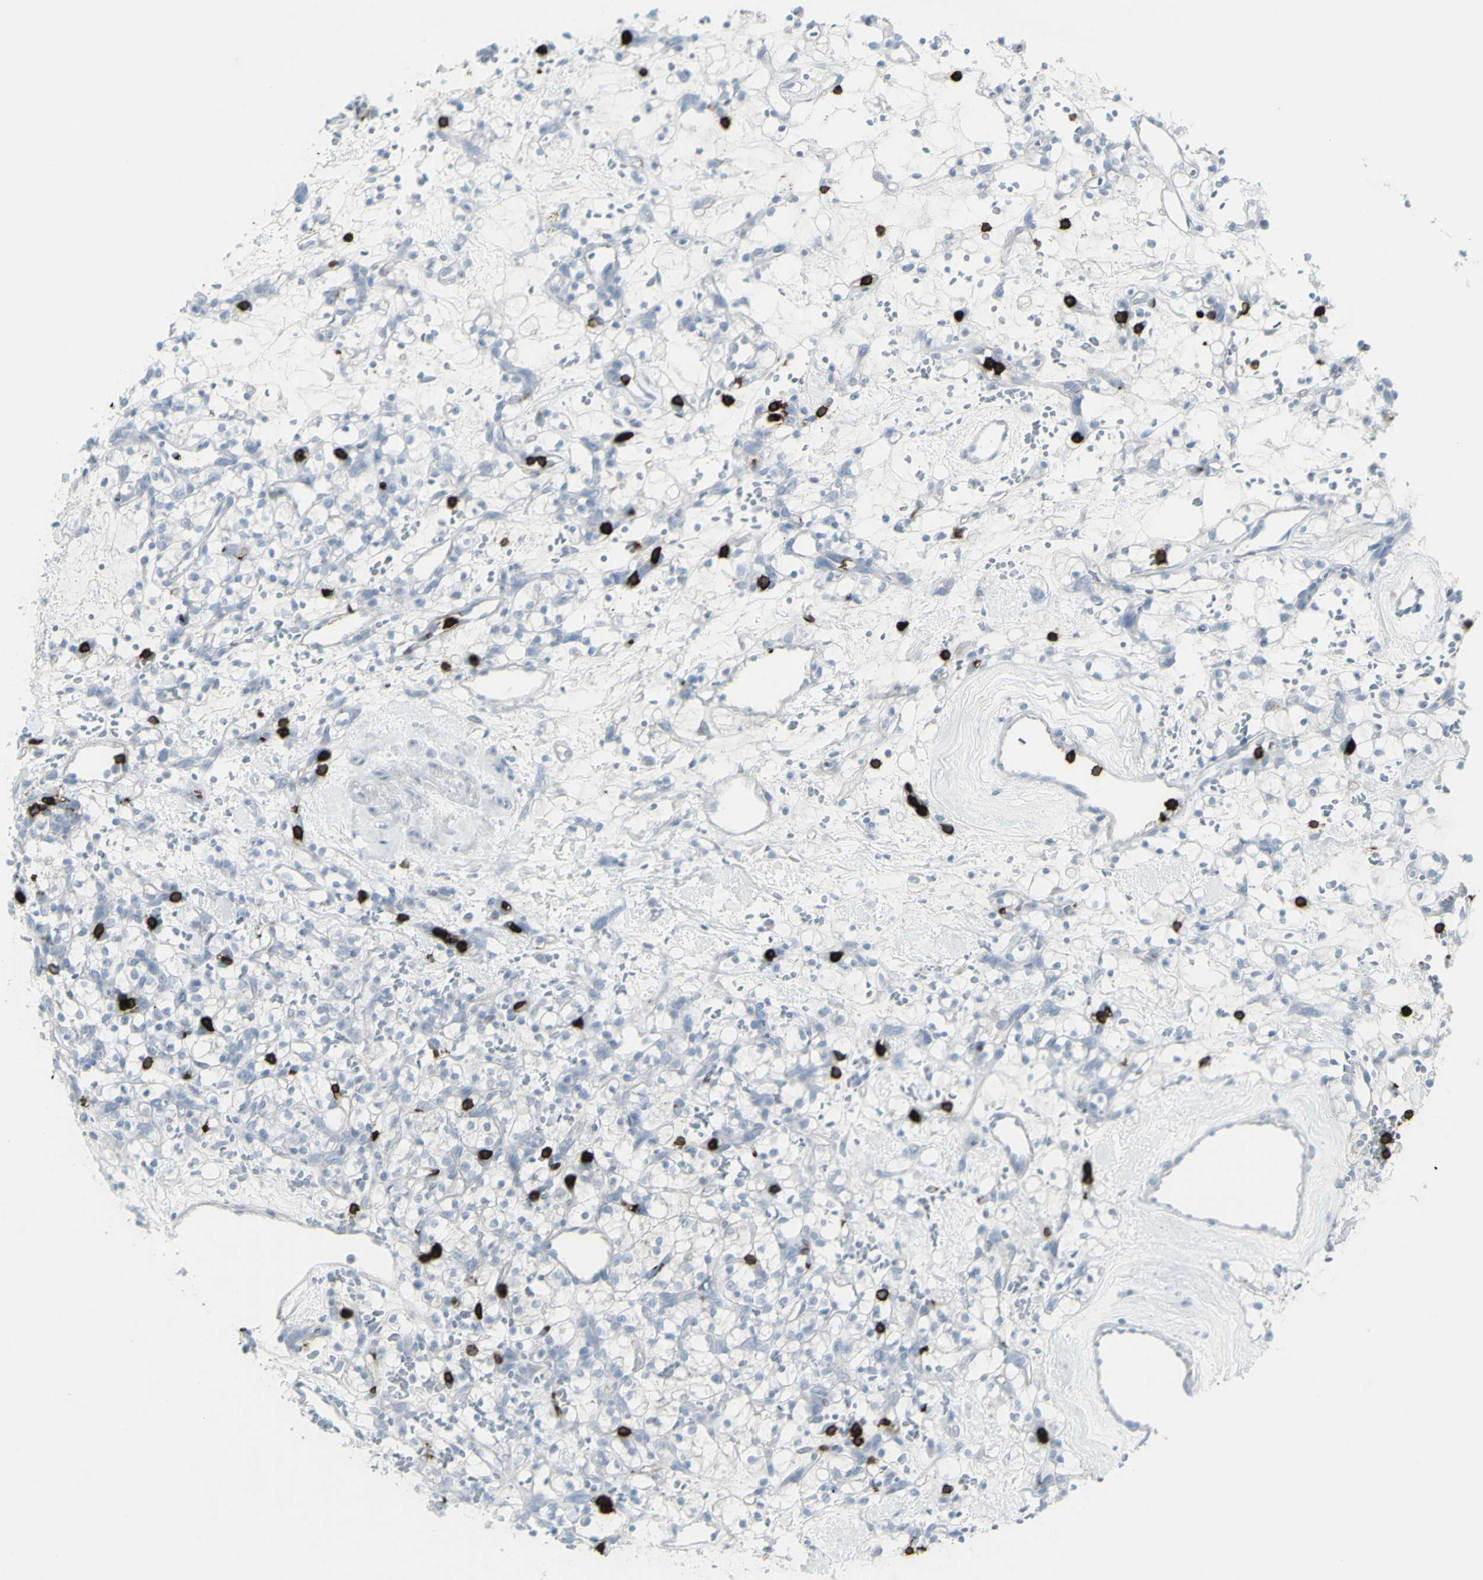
{"staining": {"intensity": "negative", "quantity": "none", "location": "none"}, "tissue": "renal cancer", "cell_type": "Tumor cells", "image_type": "cancer", "snomed": [{"axis": "morphology", "description": "Adenocarcinoma, NOS"}, {"axis": "topography", "description": "Kidney"}], "caption": "Tumor cells show no significant positivity in renal adenocarcinoma. (Brightfield microscopy of DAB (3,3'-diaminobenzidine) immunohistochemistry at high magnification).", "gene": "CD247", "patient": {"sex": "female", "age": 60}}